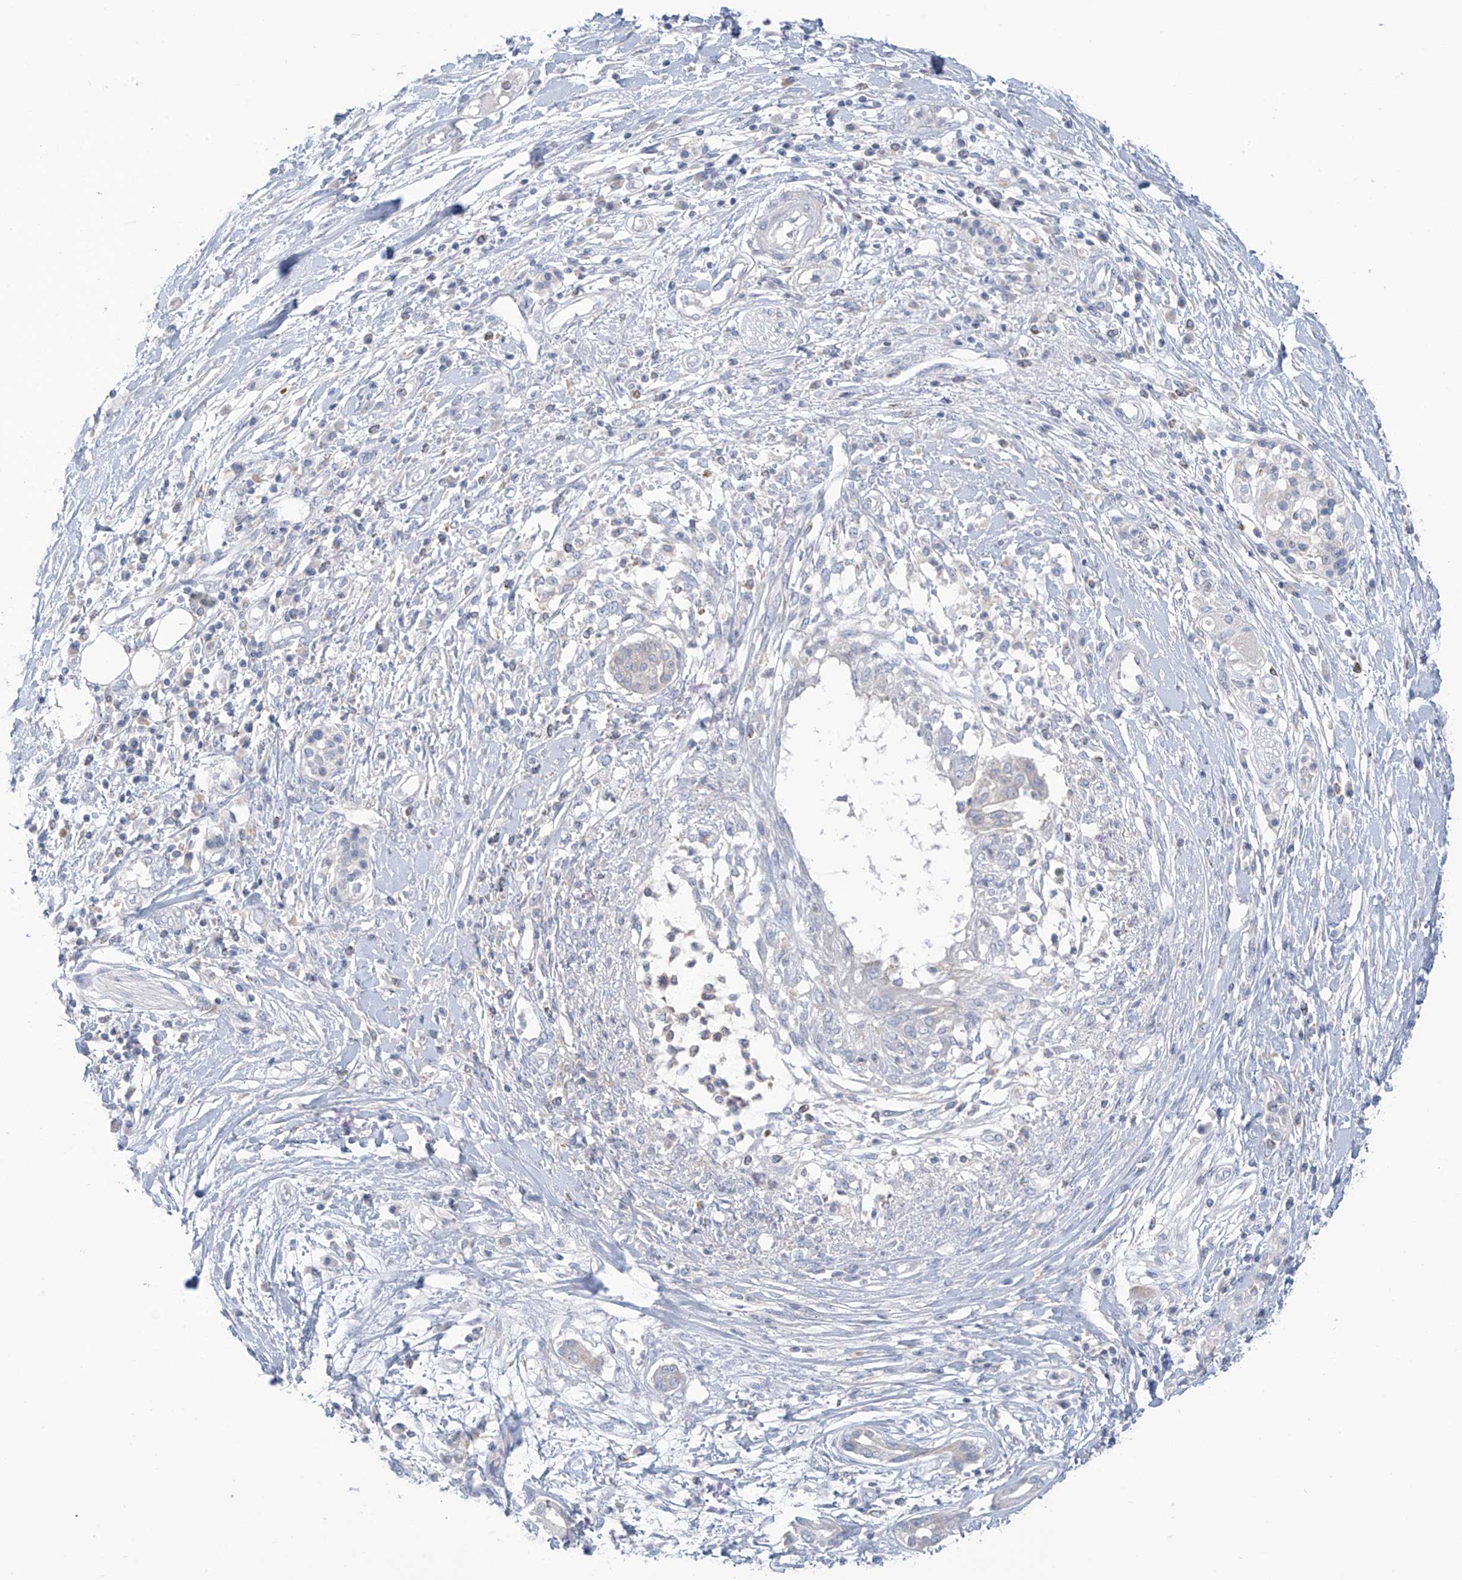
{"staining": {"intensity": "negative", "quantity": "none", "location": "none"}, "tissue": "pancreatic cancer", "cell_type": "Tumor cells", "image_type": "cancer", "snomed": [{"axis": "morphology", "description": "Adenocarcinoma, NOS"}, {"axis": "topography", "description": "Pancreas"}], "caption": "Tumor cells are negative for protein expression in human pancreatic cancer.", "gene": "SLC6A12", "patient": {"sex": "female", "age": 56}}